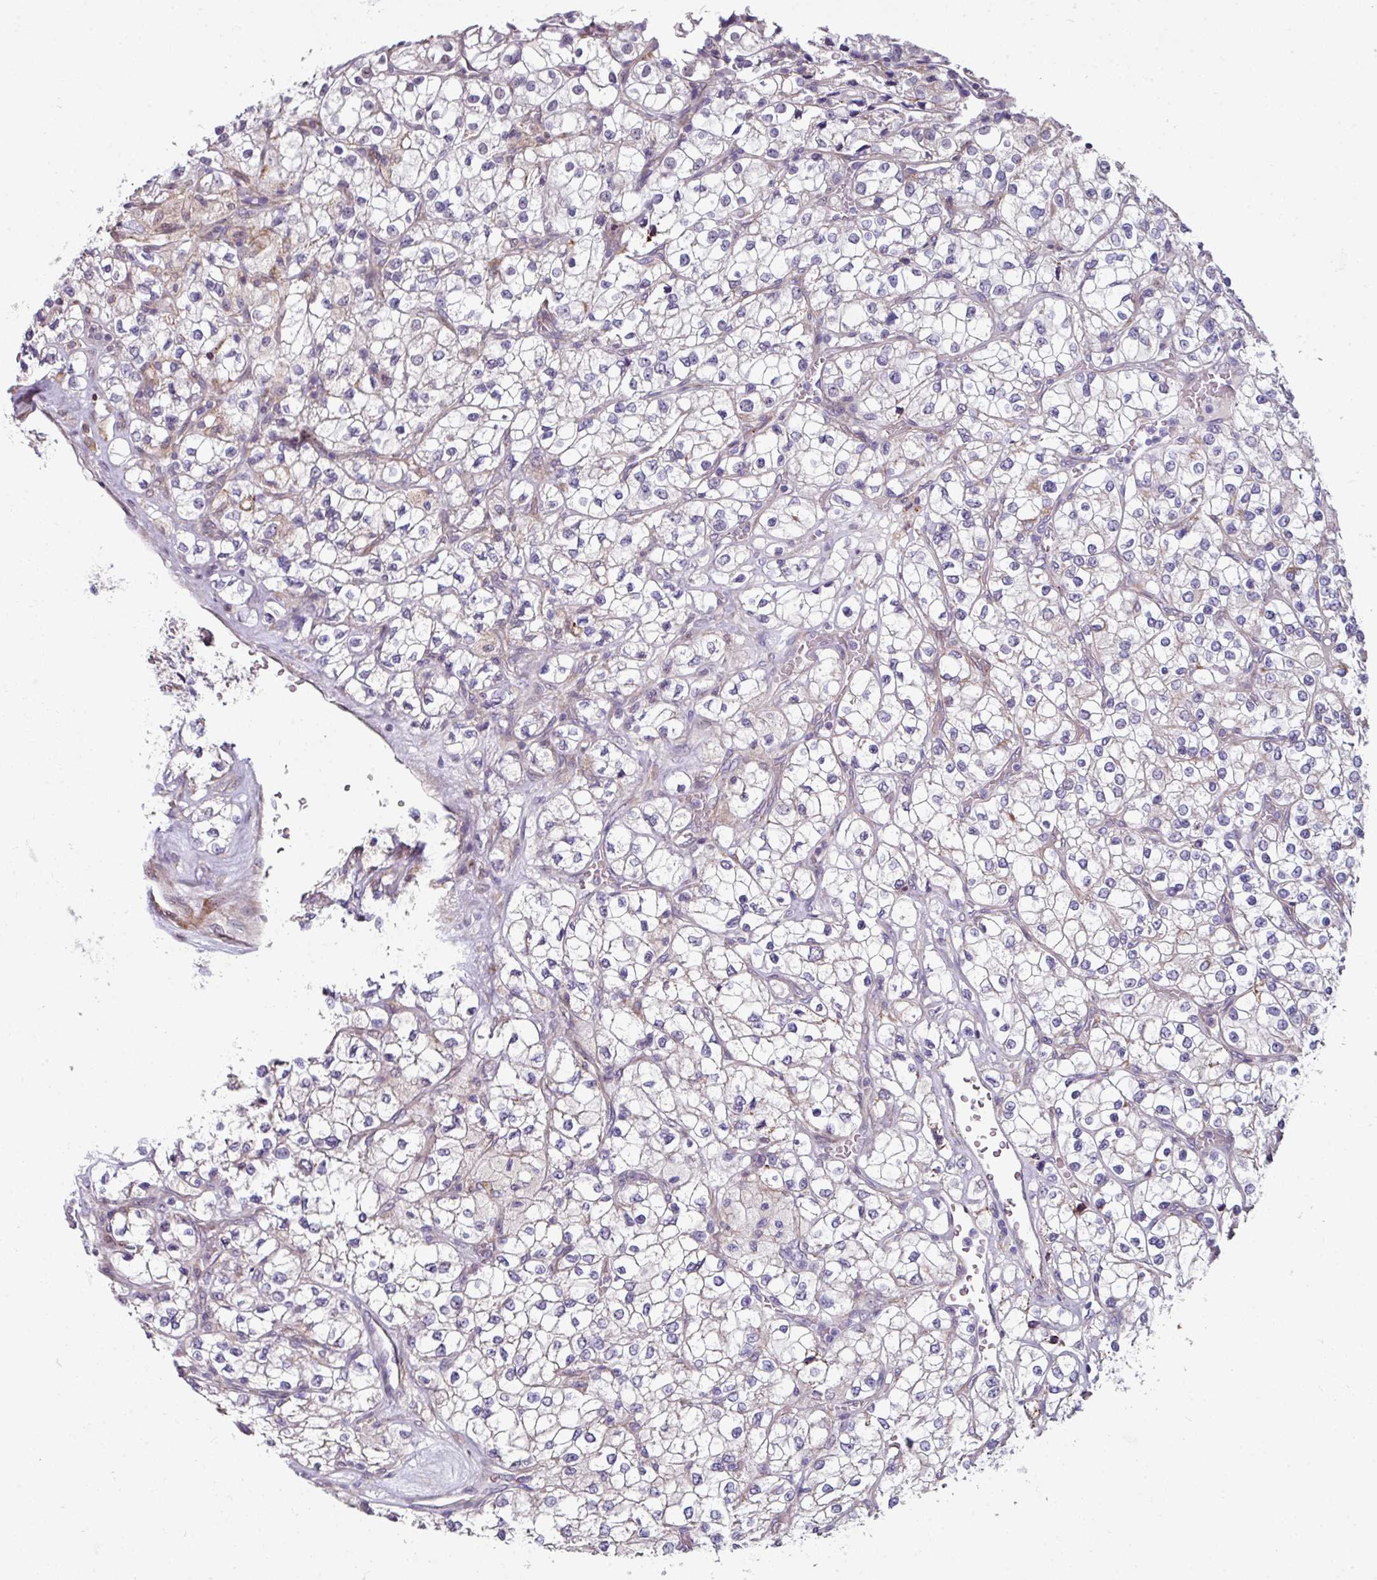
{"staining": {"intensity": "weak", "quantity": "<25%", "location": "cytoplasmic/membranous"}, "tissue": "renal cancer", "cell_type": "Tumor cells", "image_type": "cancer", "snomed": [{"axis": "morphology", "description": "Adenocarcinoma, NOS"}, {"axis": "topography", "description": "Kidney"}], "caption": "Immunohistochemistry of human renal adenocarcinoma reveals no expression in tumor cells.", "gene": "BMS1", "patient": {"sex": "male", "age": 80}}